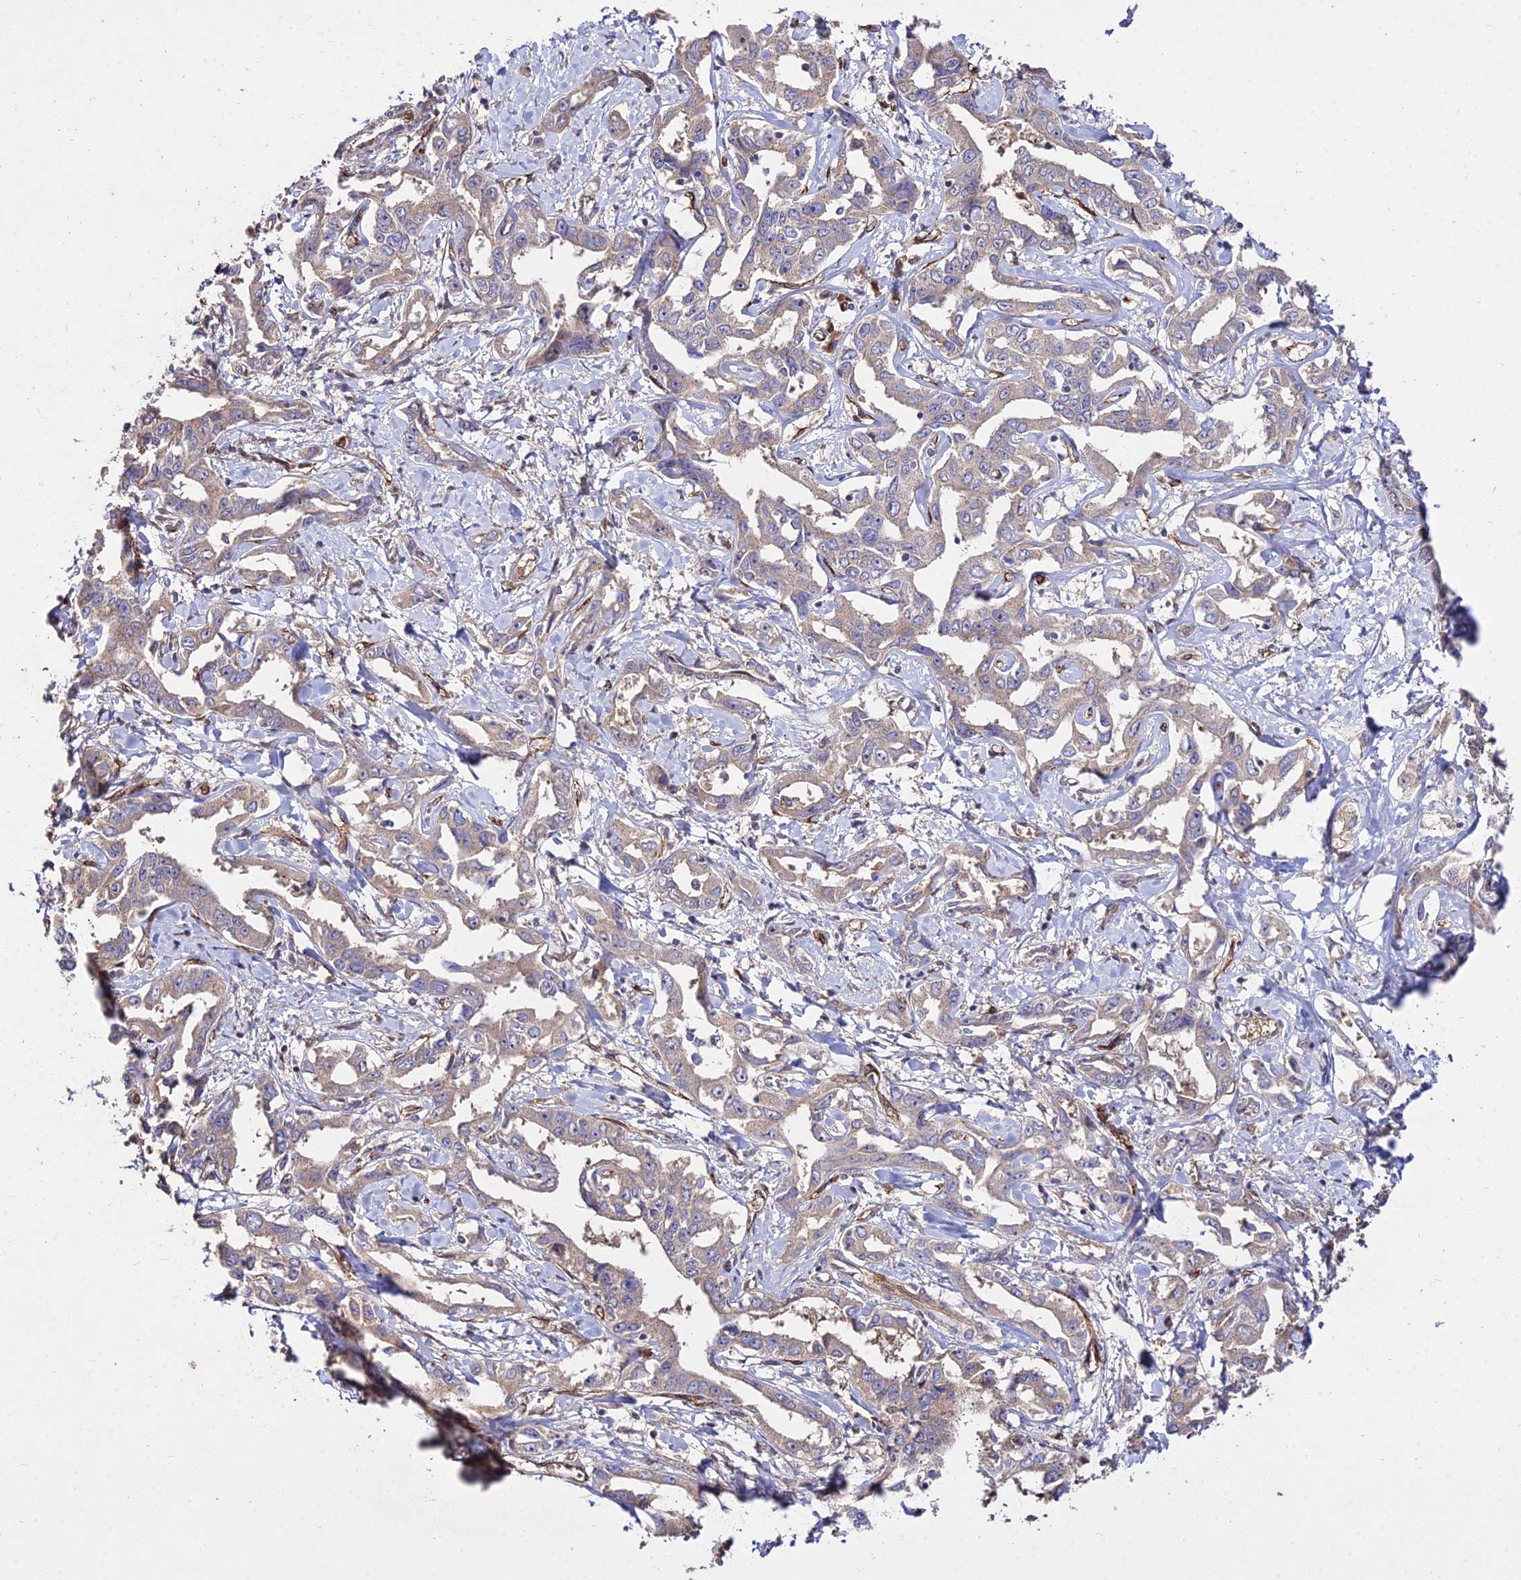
{"staining": {"intensity": "weak", "quantity": "25%-75%", "location": "cytoplasmic/membranous"}, "tissue": "liver cancer", "cell_type": "Tumor cells", "image_type": "cancer", "snomed": [{"axis": "morphology", "description": "Cholangiocarcinoma"}, {"axis": "topography", "description": "Liver"}], "caption": "Cholangiocarcinoma (liver) tissue shows weak cytoplasmic/membranous positivity in about 25%-75% of tumor cells, visualized by immunohistochemistry.", "gene": "GRTP1", "patient": {"sex": "male", "age": 59}}